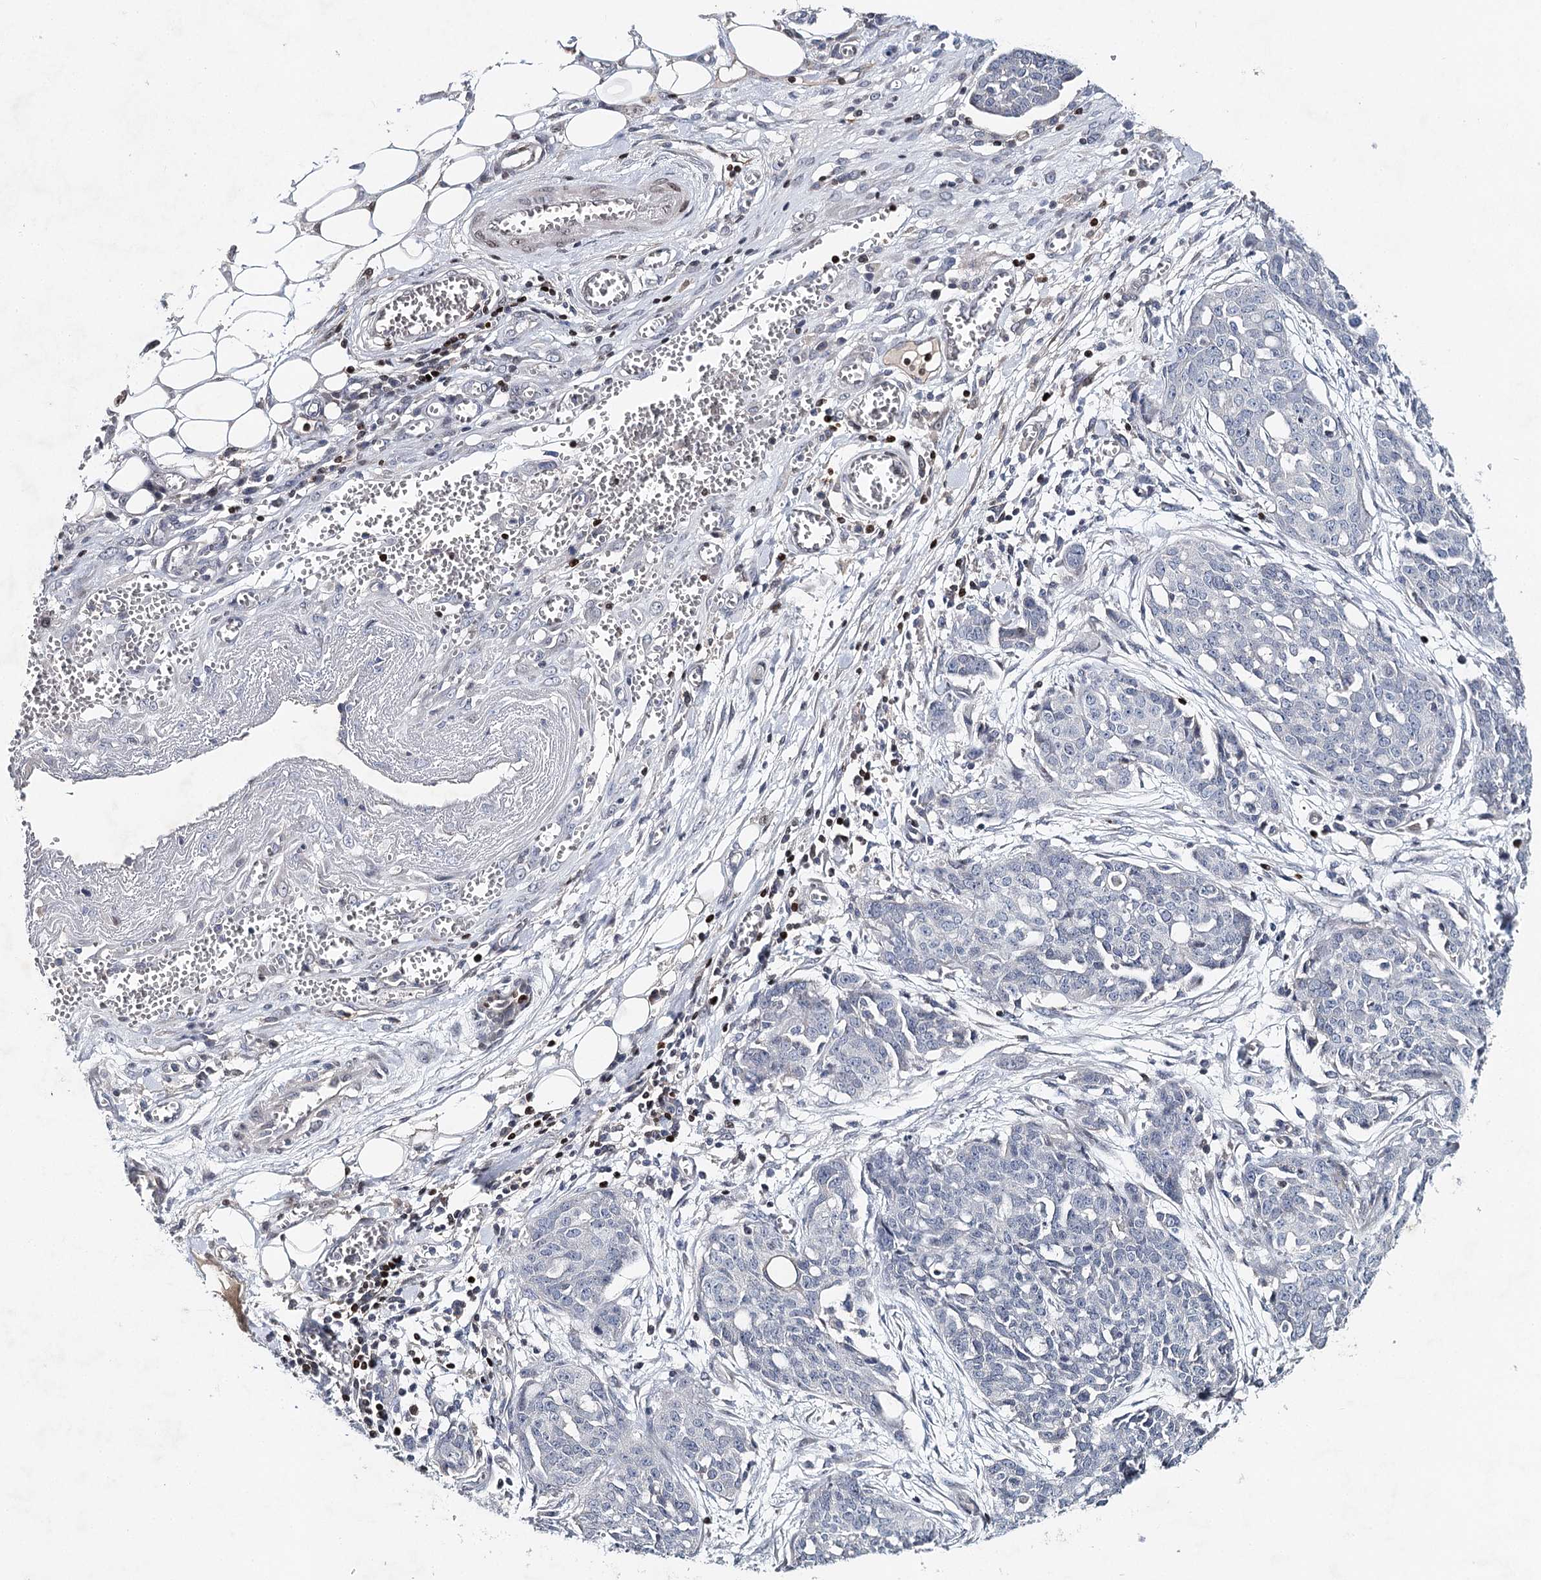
{"staining": {"intensity": "negative", "quantity": "none", "location": "none"}, "tissue": "ovarian cancer", "cell_type": "Tumor cells", "image_type": "cancer", "snomed": [{"axis": "morphology", "description": "Cystadenocarcinoma, serous, NOS"}, {"axis": "topography", "description": "Soft tissue"}, {"axis": "topography", "description": "Ovary"}], "caption": "IHC of human serous cystadenocarcinoma (ovarian) displays no expression in tumor cells.", "gene": "FRMD4A", "patient": {"sex": "female", "age": 57}}